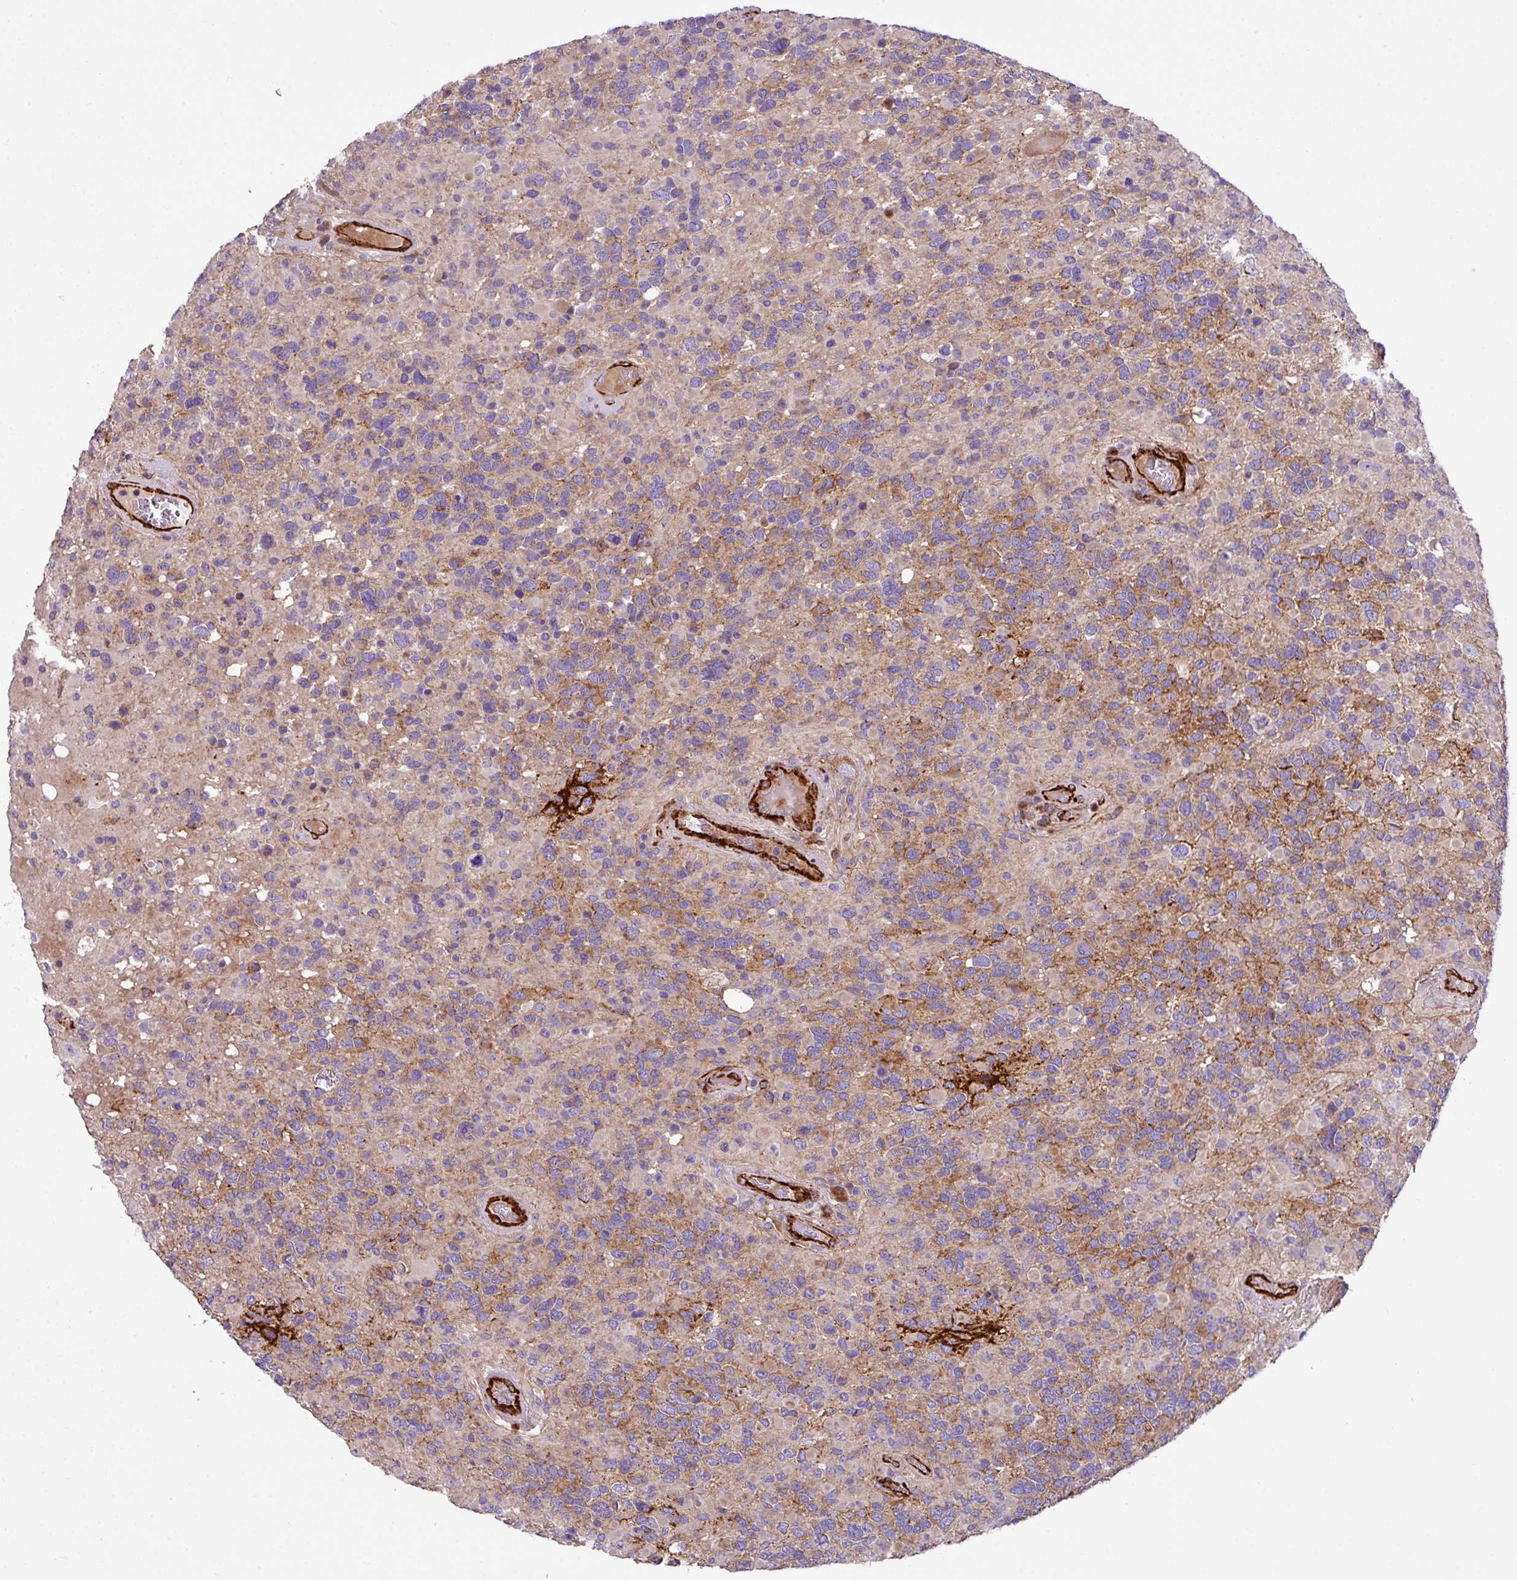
{"staining": {"intensity": "moderate", "quantity": "25%-75%", "location": "cytoplasmic/membranous"}, "tissue": "glioma", "cell_type": "Tumor cells", "image_type": "cancer", "snomed": [{"axis": "morphology", "description": "Glioma, malignant, High grade"}, {"axis": "topography", "description": "Brain"}], "caption": "A photomicrograph of human glioma stained for a protein demonstrates moderate cytoplasmic/membranous brown staining in tumor cells. The staining is performed using DAB (3,3'-diaminobenzidine) brown chromogen to label protein expression. The nuclei are counter-stained blue using hematoxylin.", "gene": "FAM47E", "patient": {"sex": "female", "age": 40}}